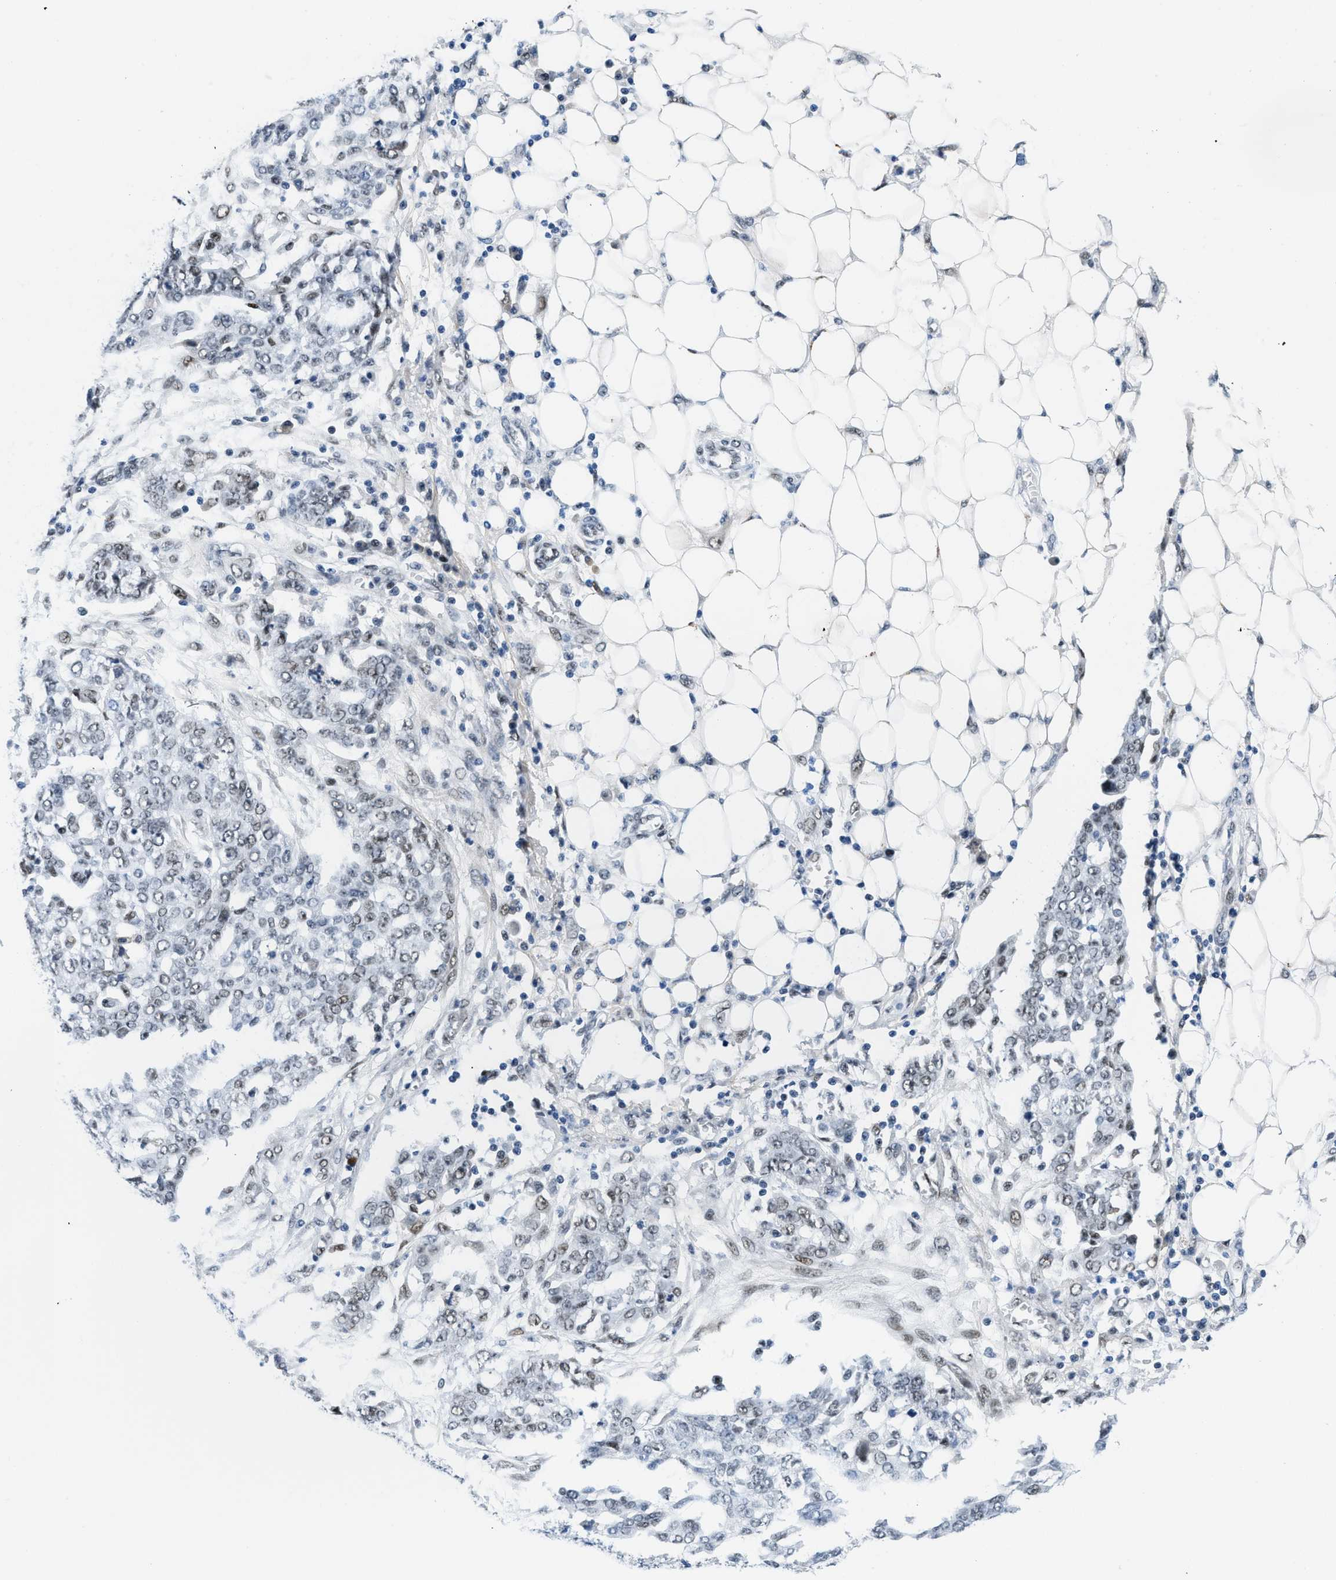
{"staining": {"intensity": "weak", "quantity": "<25%", "location": "nuclear"}, "tissue": "ovarian cancer", "cell_type": "Tumor cells", "image_type": "cancer", "snomed": [{"axis": "morphology", "description": "Cystadenocarcinoma, serous, NOS"}, {"axis": "topography", "description": "Soft tissue"}, {"axis": "topography", "description": "Ovary"}], "caption": "Serous cystadenocarcinoma (ovarian) stained for a protein using IHC reveals no expression tumor cells.", "gene": "SMARCAD1", "patient": {"sex": "female", "age": 57}}